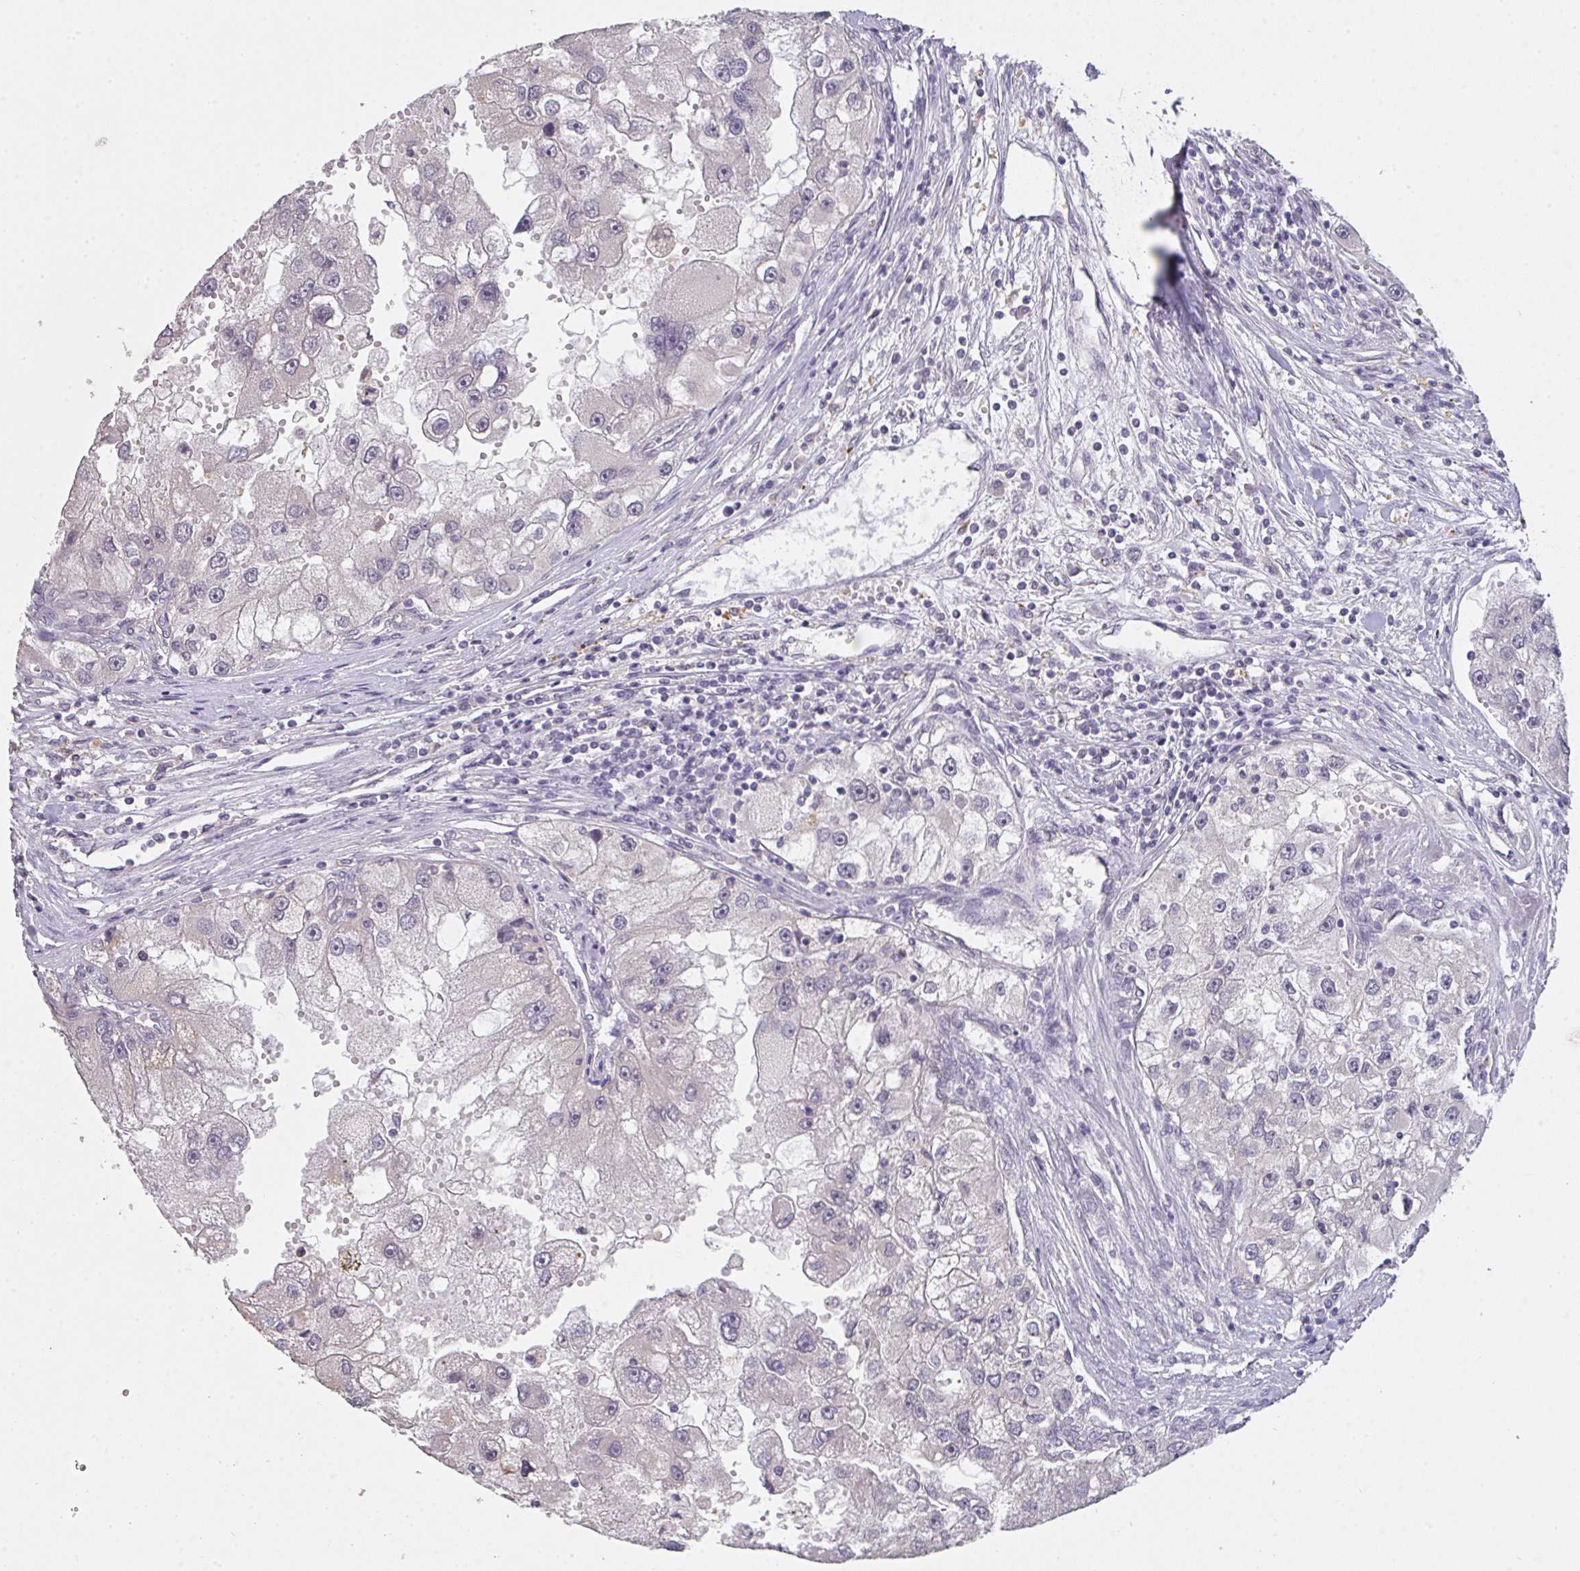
{"staining": {"intensity": "negative", "quantity": "none", "location": "none"}, "tissue": "renal cancer", "cell_type": "Tumor cells", "image_type": "cancer", "snomed": [{"axis": "morphology", "description": "Adenocarcinoma, NOS"}, {"axis": "topography", "description": "Kidney"}], "caption": "High power microscopy micrograph of an immunohistochemistry (IHC) photomicrograph of renal cancer, revealing no significant expression in tumor cells.", "gene": "TMEM219", "patient": {"sex": "male", "age": 63}}